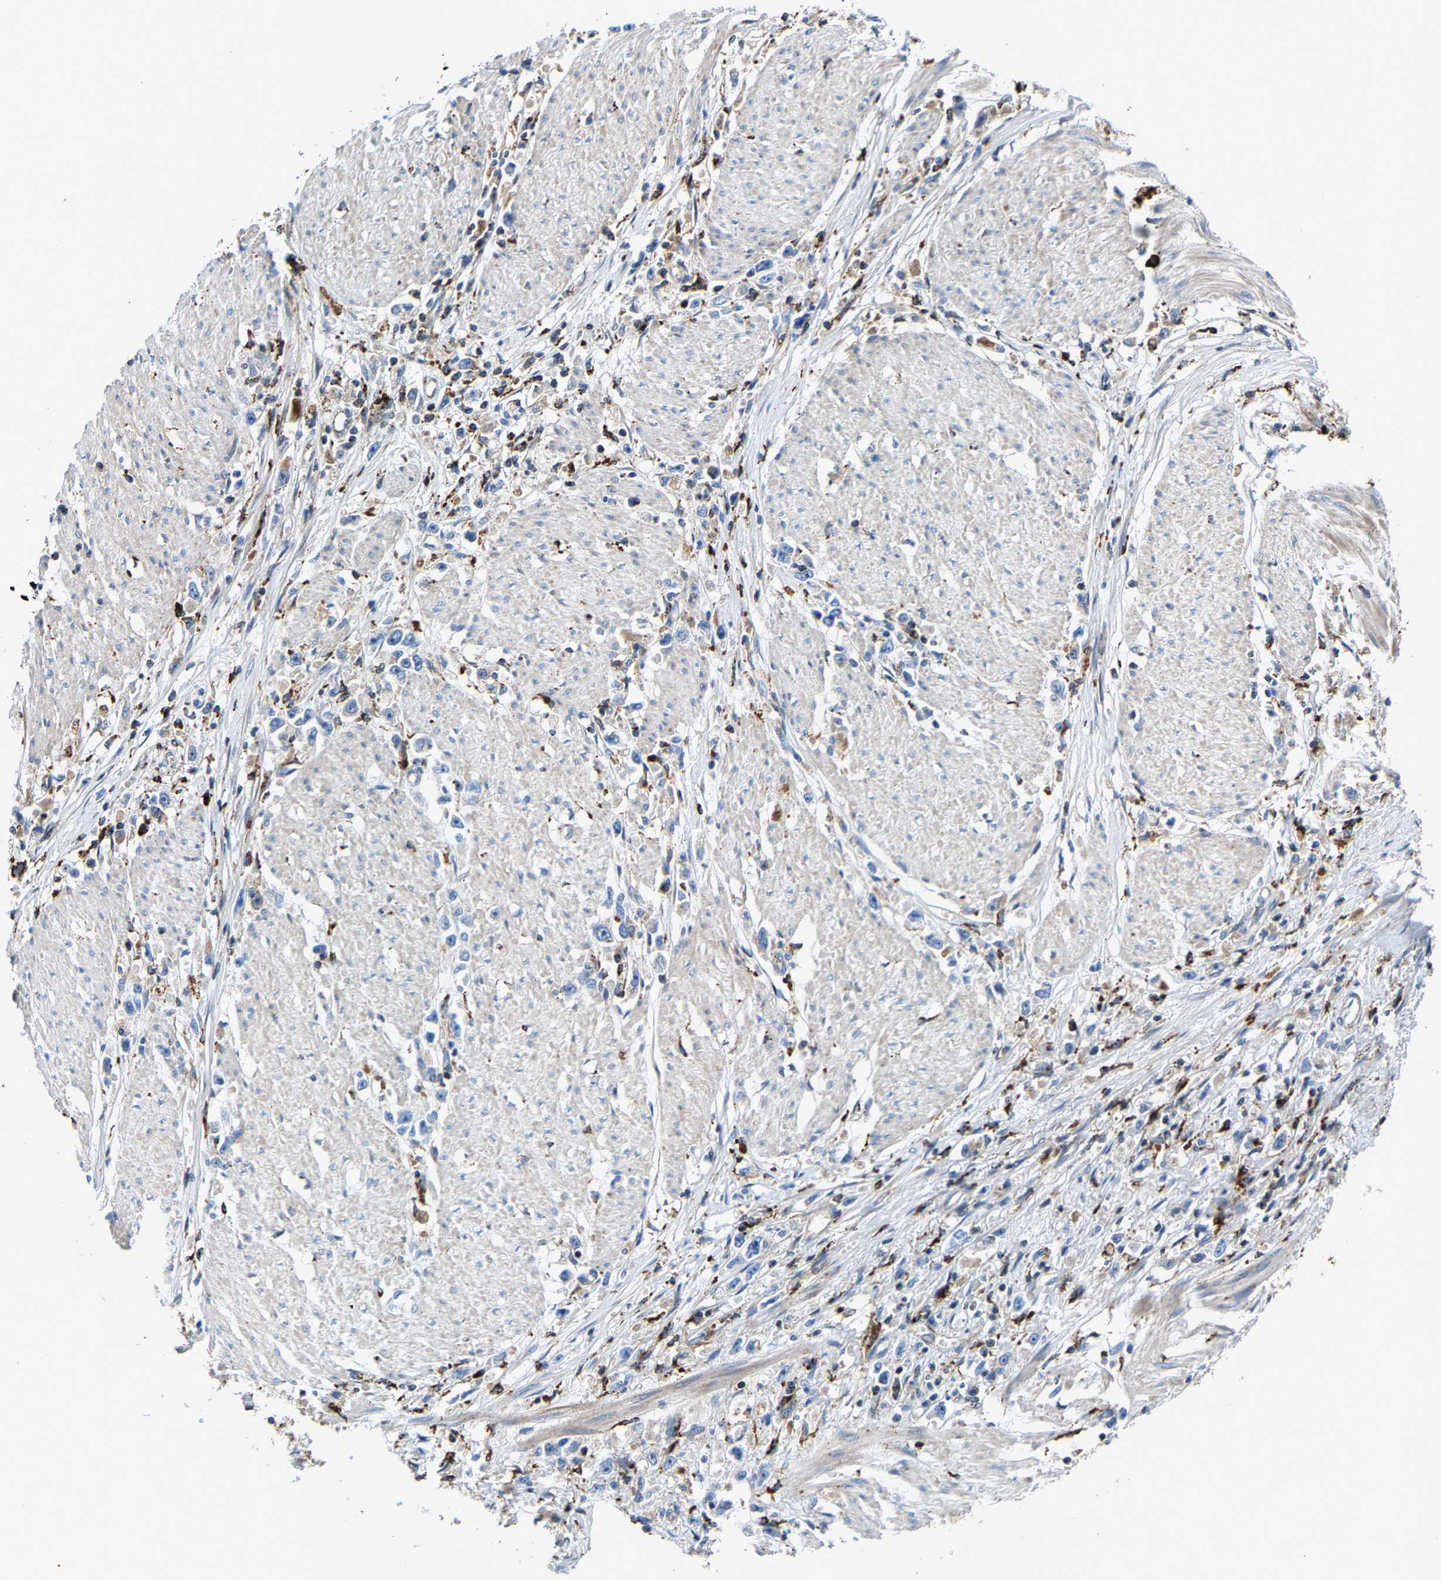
{"staining": {"intensity": "negative", "quantity": "none", "location": "none"}, "tissue": "stomach cancer", "cell_type": "Tumor cells", "image_type": "cancer", "snomed": [{"axis": "morphology", "description": "Adenocarcinoma, NOS"}, {"axis": "topography", "description": "Stomach"}], "caption": "DAB (3,3'-diaminobenzidine) immunohistochemical staining of adenocarcinoma (stomach) reveals no significant positivity in tumor cells.", "gene": "DPP7", "patient": {"sex": "female", "age": 59}}